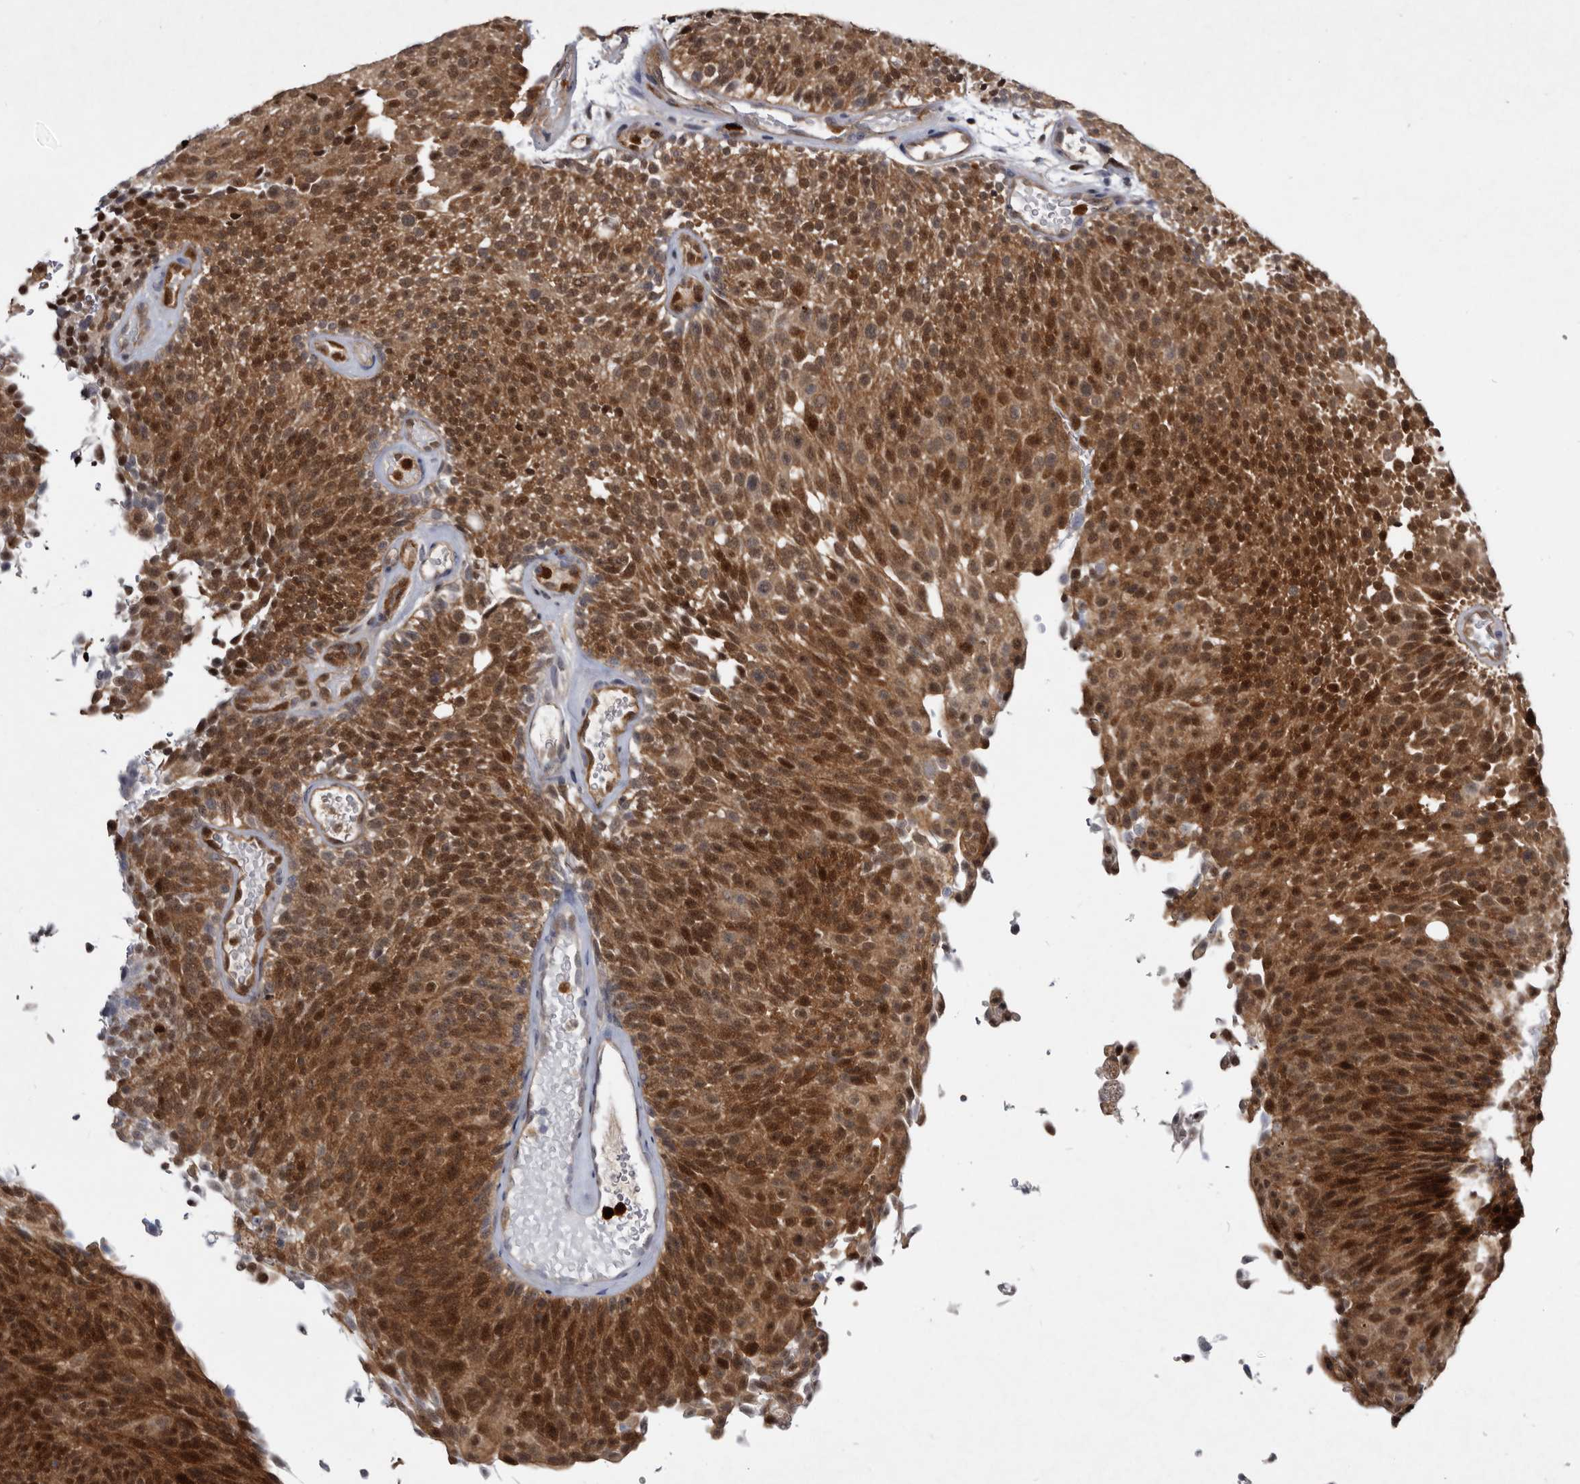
{"staining": {"intensity": "strong", "quantity": ">75%", "location": "cytoplasmic/membranous,nuclear"}, "tissue": "urothelial cancer", "cell_type": "Tumor cells", "image_type": "cancer", "snomed": [{"axis": "morphology", "description": "Urothelial carcinoma, Low grade"}, {"axis": "topography", "description": "Urinary bladder"}], "caption": "Immunohistochemical staining of human low-grade urothelial carcinoma shows high levels of strong cytoplasmic/membranous and nuclear expression in approximately >75% of tumor cells. The staining was performed using DAB (3,3'-diaminobenzidine), with brown indicating positive protein expression. Nuclei are stained blue with hematoxylin.", "gene": "SERPINB8", "patient": {"sex": "male", "age": 78}}